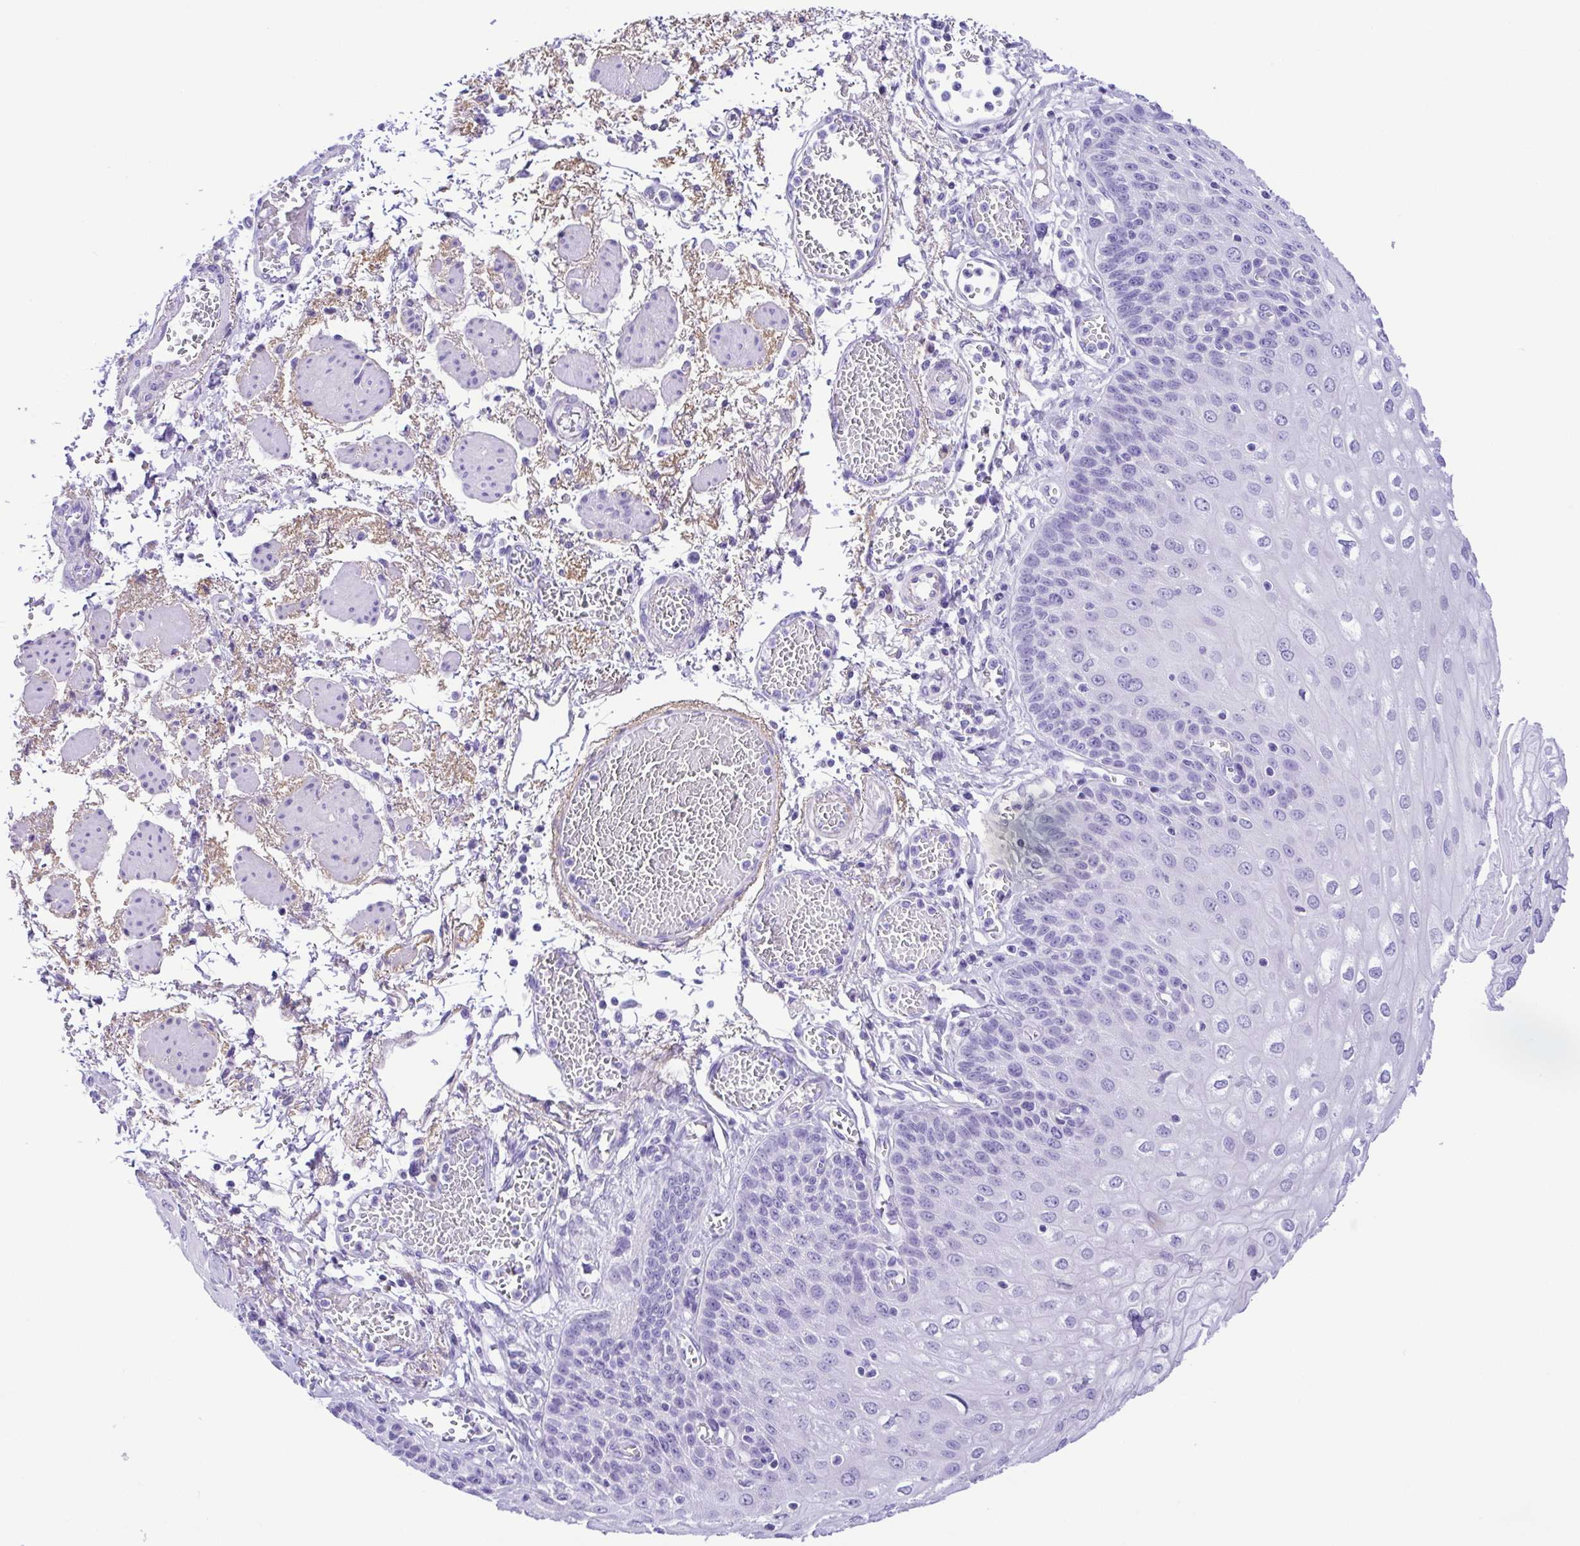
{"staining": {"intensity": "negative", "quantity": "none", "location": "none"}, "tissue": "esophagus", "cell_type": "Squamous epithelial cells", "image_type": "normal", "snomed": [{"axis": "morphology", "description": "Normal tissue, NOS"}, {"axis": "morphology", "description": "Adenocarcinoma, NOS"}, {"axis": "topography", "description": "Esophagus"}], "caption": "Esophagus stained for a protein using immunohistochemistry (IHC) exhibits no expression squamous epithelial cells.", "gene": "PAK3", "patient": {"sex": "male", "age": 81}}